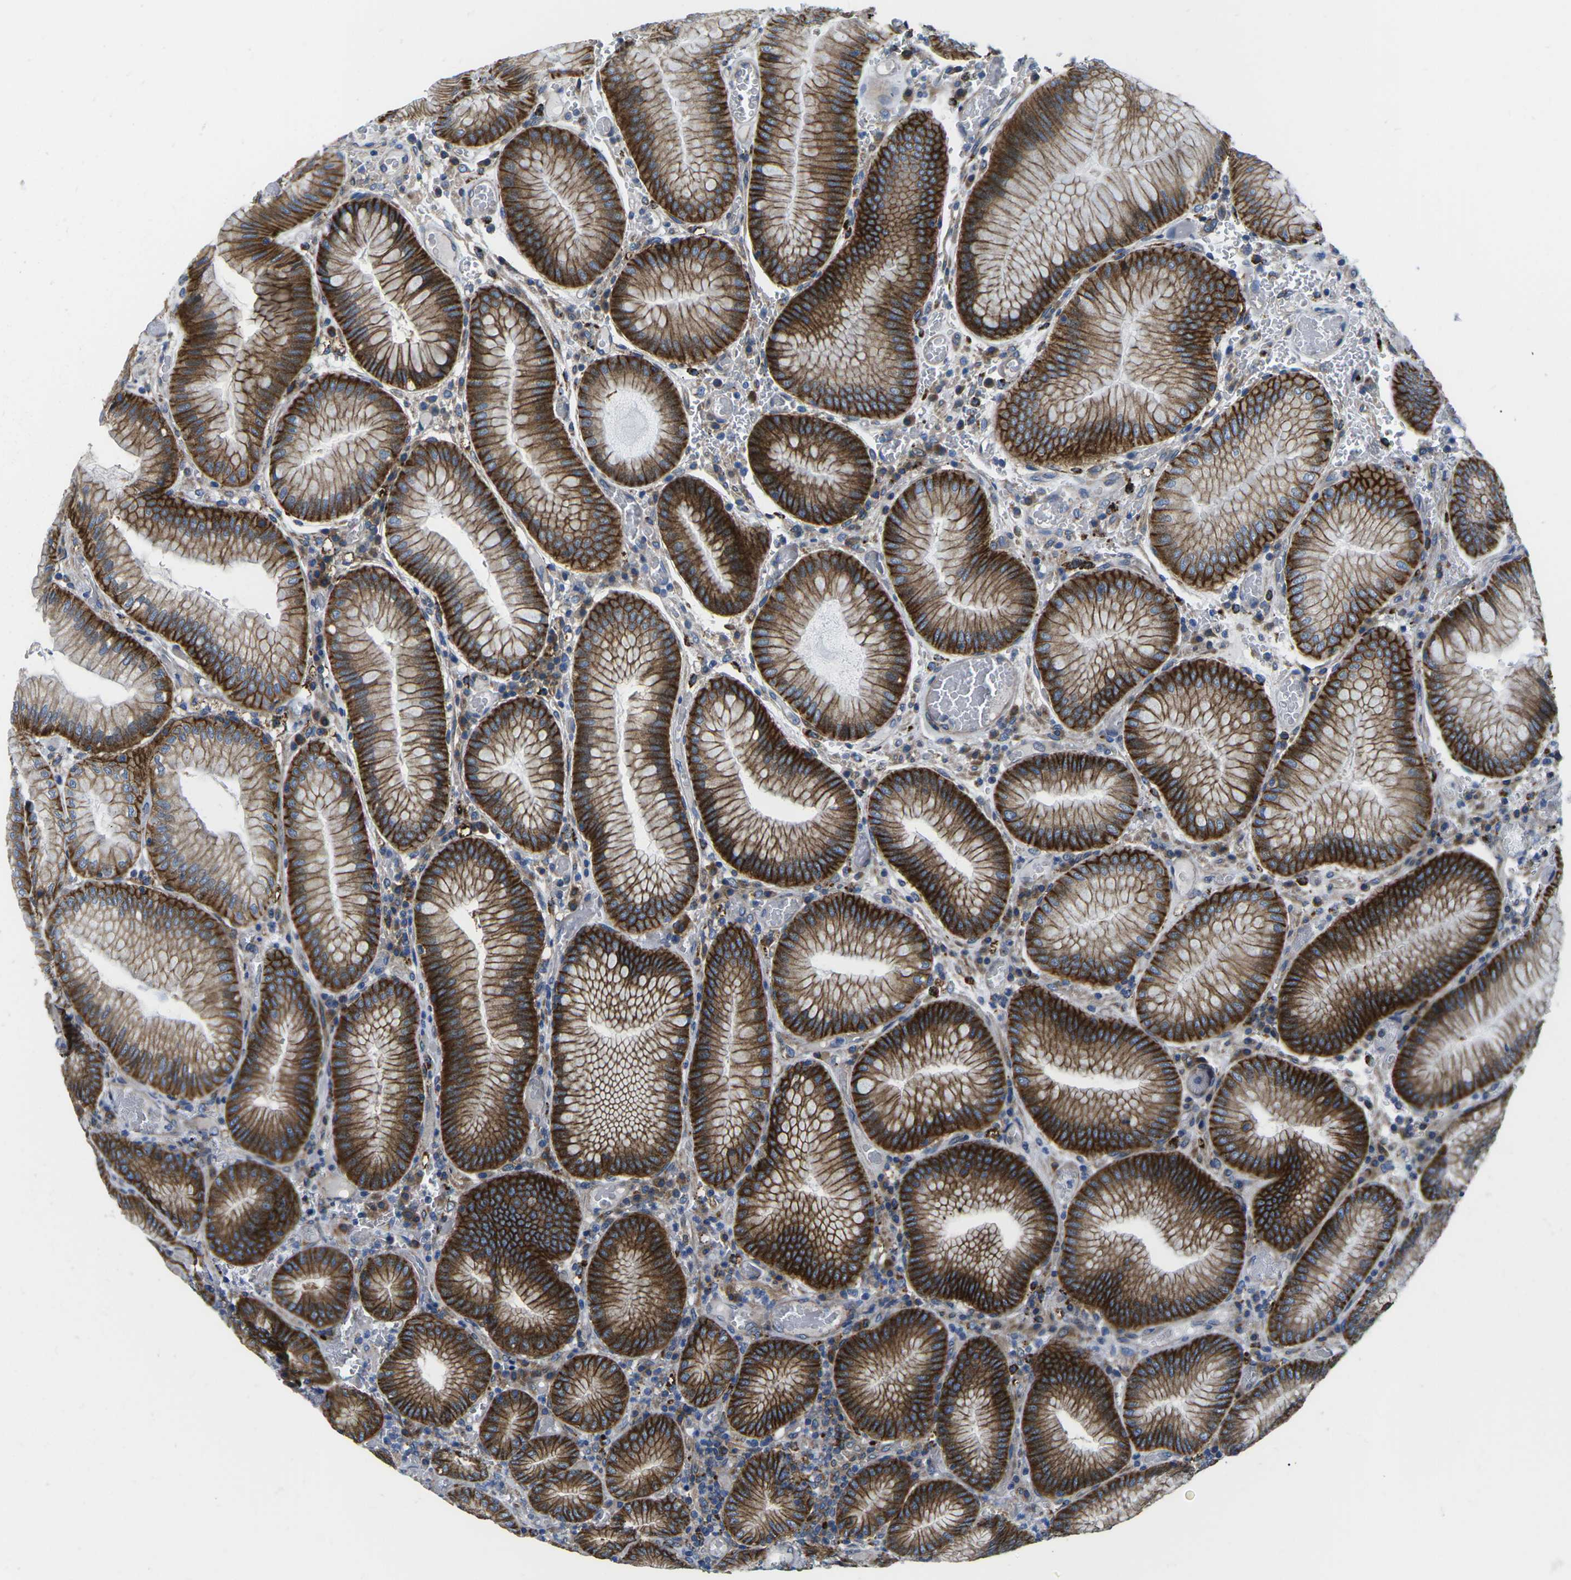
{"staining": {"intensity": "strong", "quantity": ">75%", "location": "cytoplasmic/membranous"}, "tissue": "stomach", "cell_type": "Glandular cells", "image_type": "normal", "snomed": [{"axis": "morphology", "description": "Normal tissue, NOS"}, {"axis": "morphology", "description": "Carcinoid, malignant, NOS"}, {"axis": "topography", "description": "Stomach, upper"}], "caption": "Immunohistochemical staining of unremarkable stomach reveals high levels of strong cytoplasmic/membranous positivity in approximately >75% of glandular cells.", "gene": "DLG1", "patient": {"sex": "male", "age": 39}}